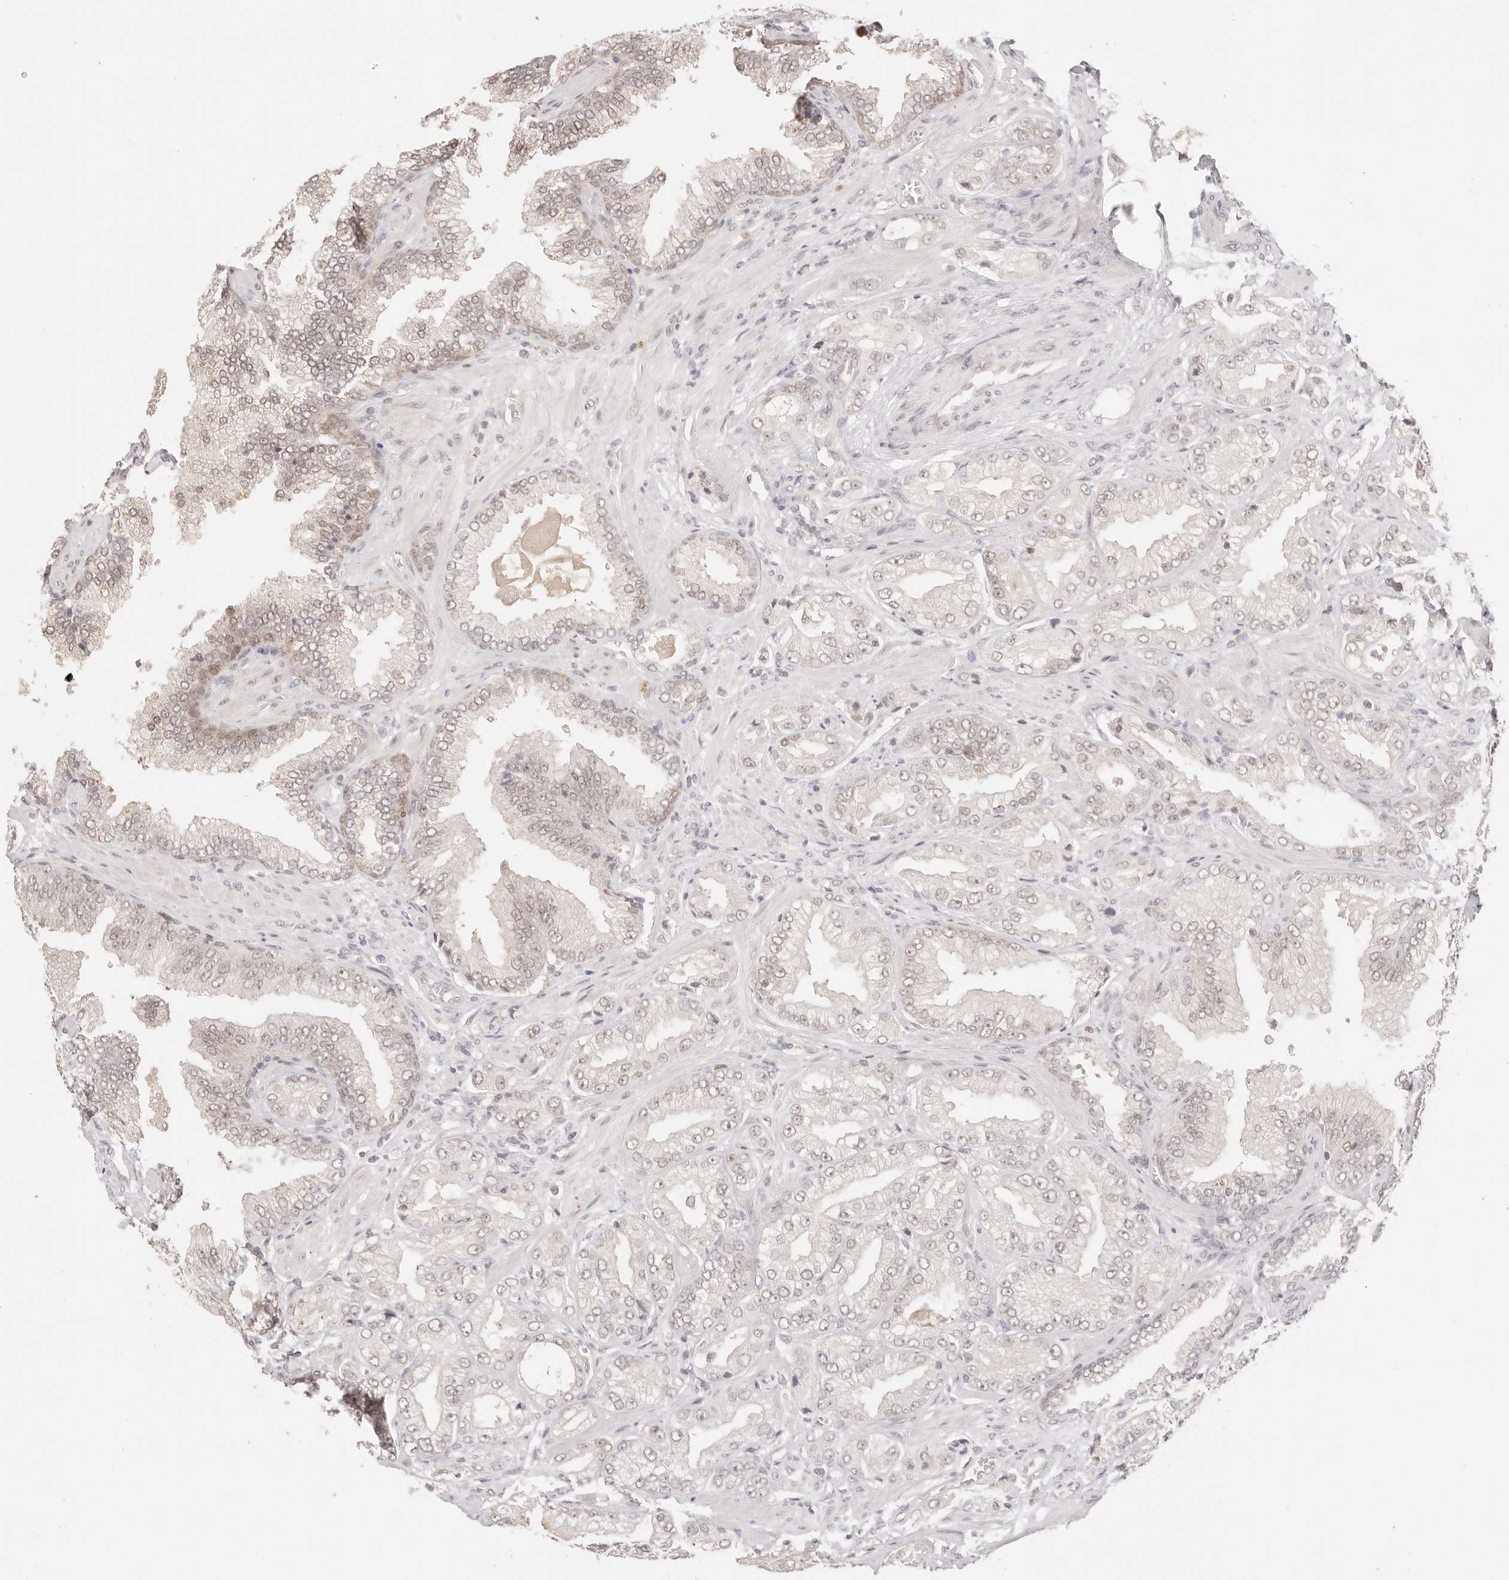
{"staining": {"intensity": "weak", "quantity": "25%-75%", "location": "nuclear"}, "tissue": "prostate cancer", "cell_type": "Tumor cells", "image_type": "cancer", "snomed": [{"axis": "morphology", "description": "Adenocarcinoma, Low grade"}, {"axis": "topography", "description": "Prostate"}], "caption": "Immunohistochemistry (IHC) of prostate cancer reveals low levels of weak nuclear expression in about 25%-75% of tumor cells.", "gene": "RFC3", "patient": {"sex": "male", "age": 62}}